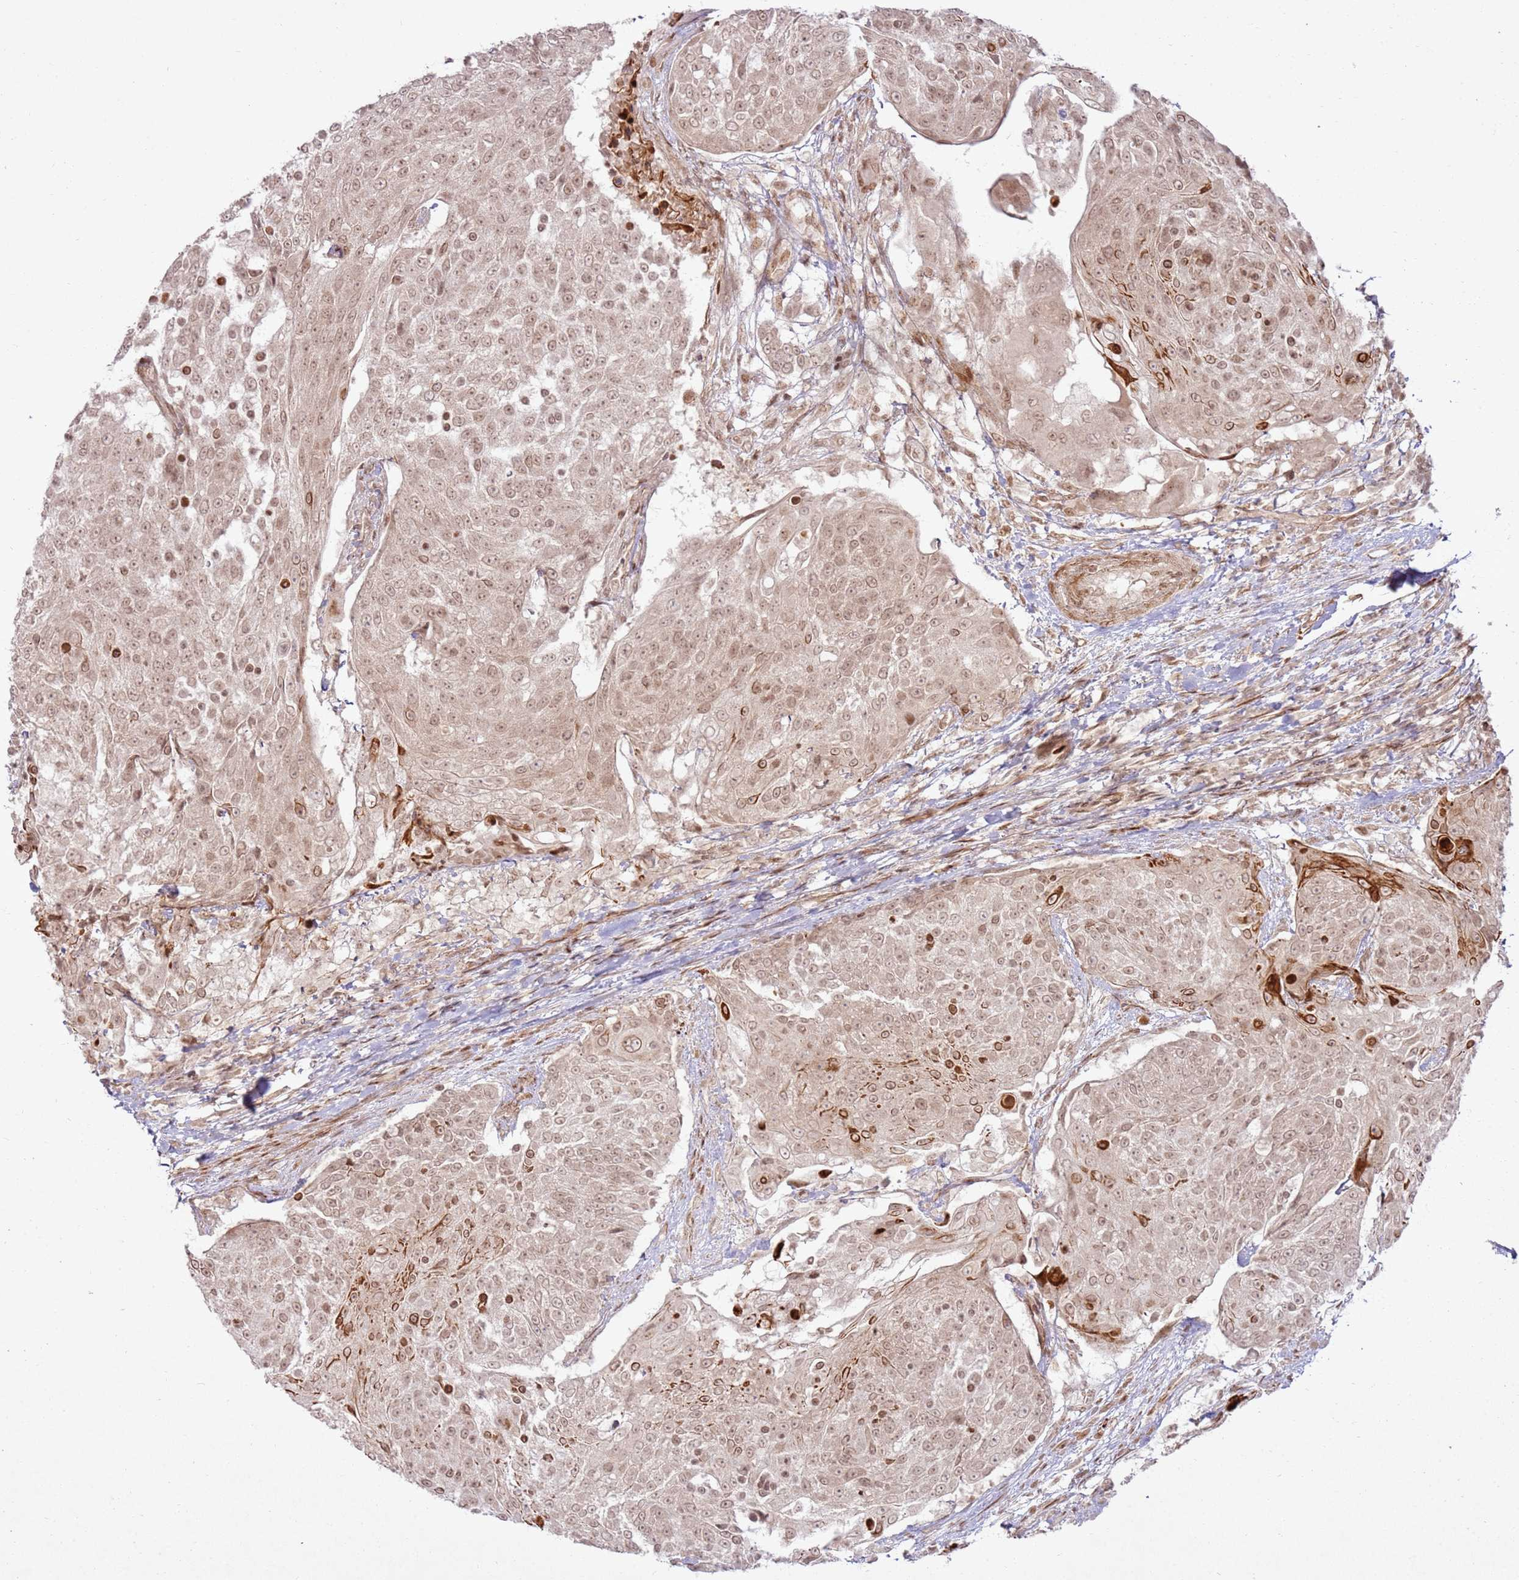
{"staining": {"intensity": "weak", "quantity": ">75%", "location": "nuclear"}, "tissue": "urothelial cancer", "cell_type": "Tumor cells", "image_type": "cancer", "snomed": [{"axis": "morphology", "description": "Urothelial carcinoma, High grade"}, {"axis": "topography", "description": "Urinary bladder"}], "caption": "Protein staining of urothelial cancer tissue reveals weak nuclear positivity in approximately >75% of tumor cells.", "gene": "KLHL36", "patient": {"sex": "female", "age": 63}}